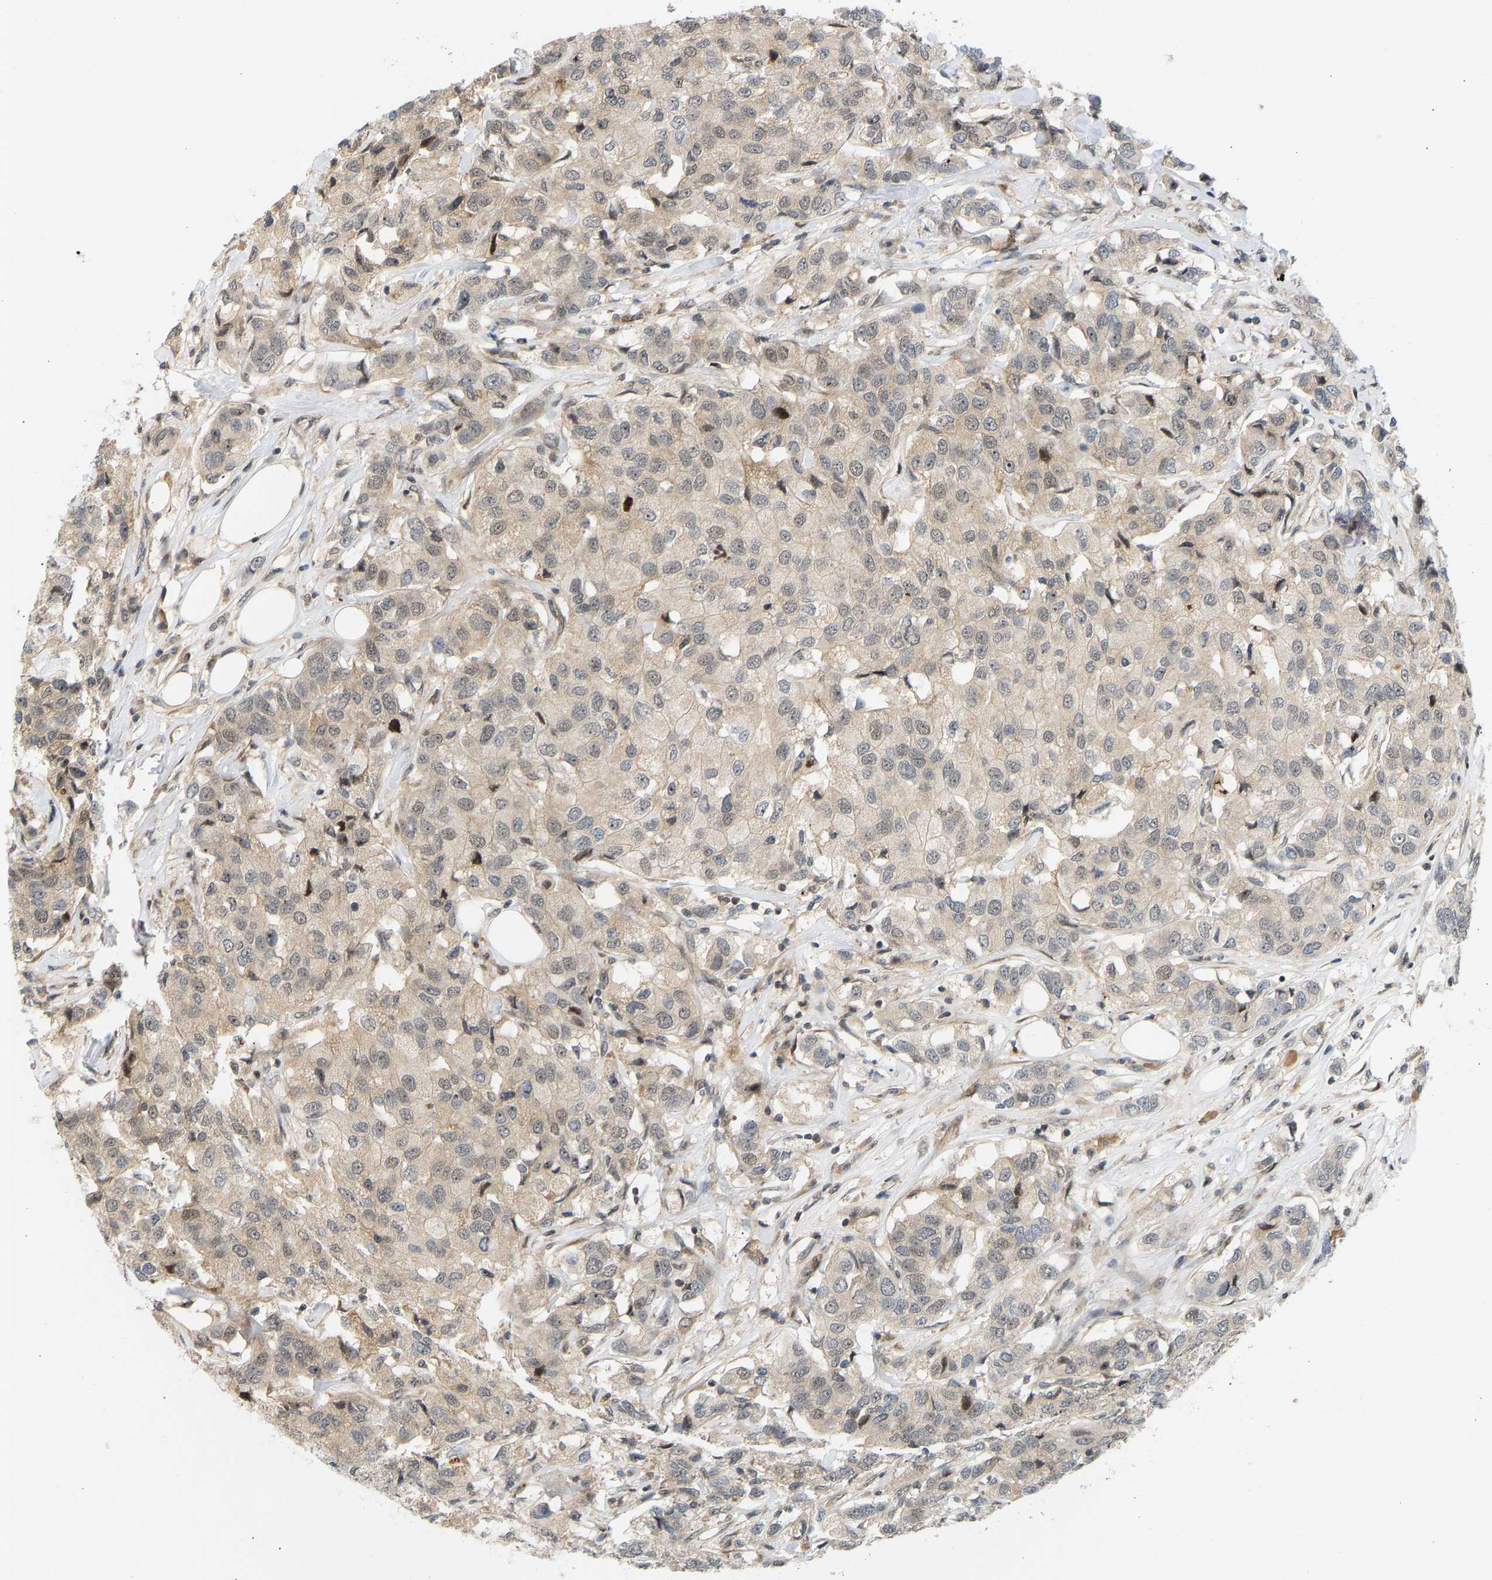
{"staining": {"intensity": "weak", "quantity": "25%-75%", "location": "cytoplasmic/membranous"}, "tissue": "breast cancer", "cell_type": "Tumor cells", "image_type": "cancer", "snomed": [{"axis": "morphology", "description": "Duct carcinoma"}, {"axis": "topography", "description": "Breast"}], "caption": "Protein expression analysis of human breast invasive ductal carcinoma reveals weak cytoplasmic/membranous staining in about 25%-75% of tumor cells. (brown staining indicates protein expression, while blue staining denotes nuclei).", "gene": "BAG1", "patient": {"sex": "female", "age": 80}}